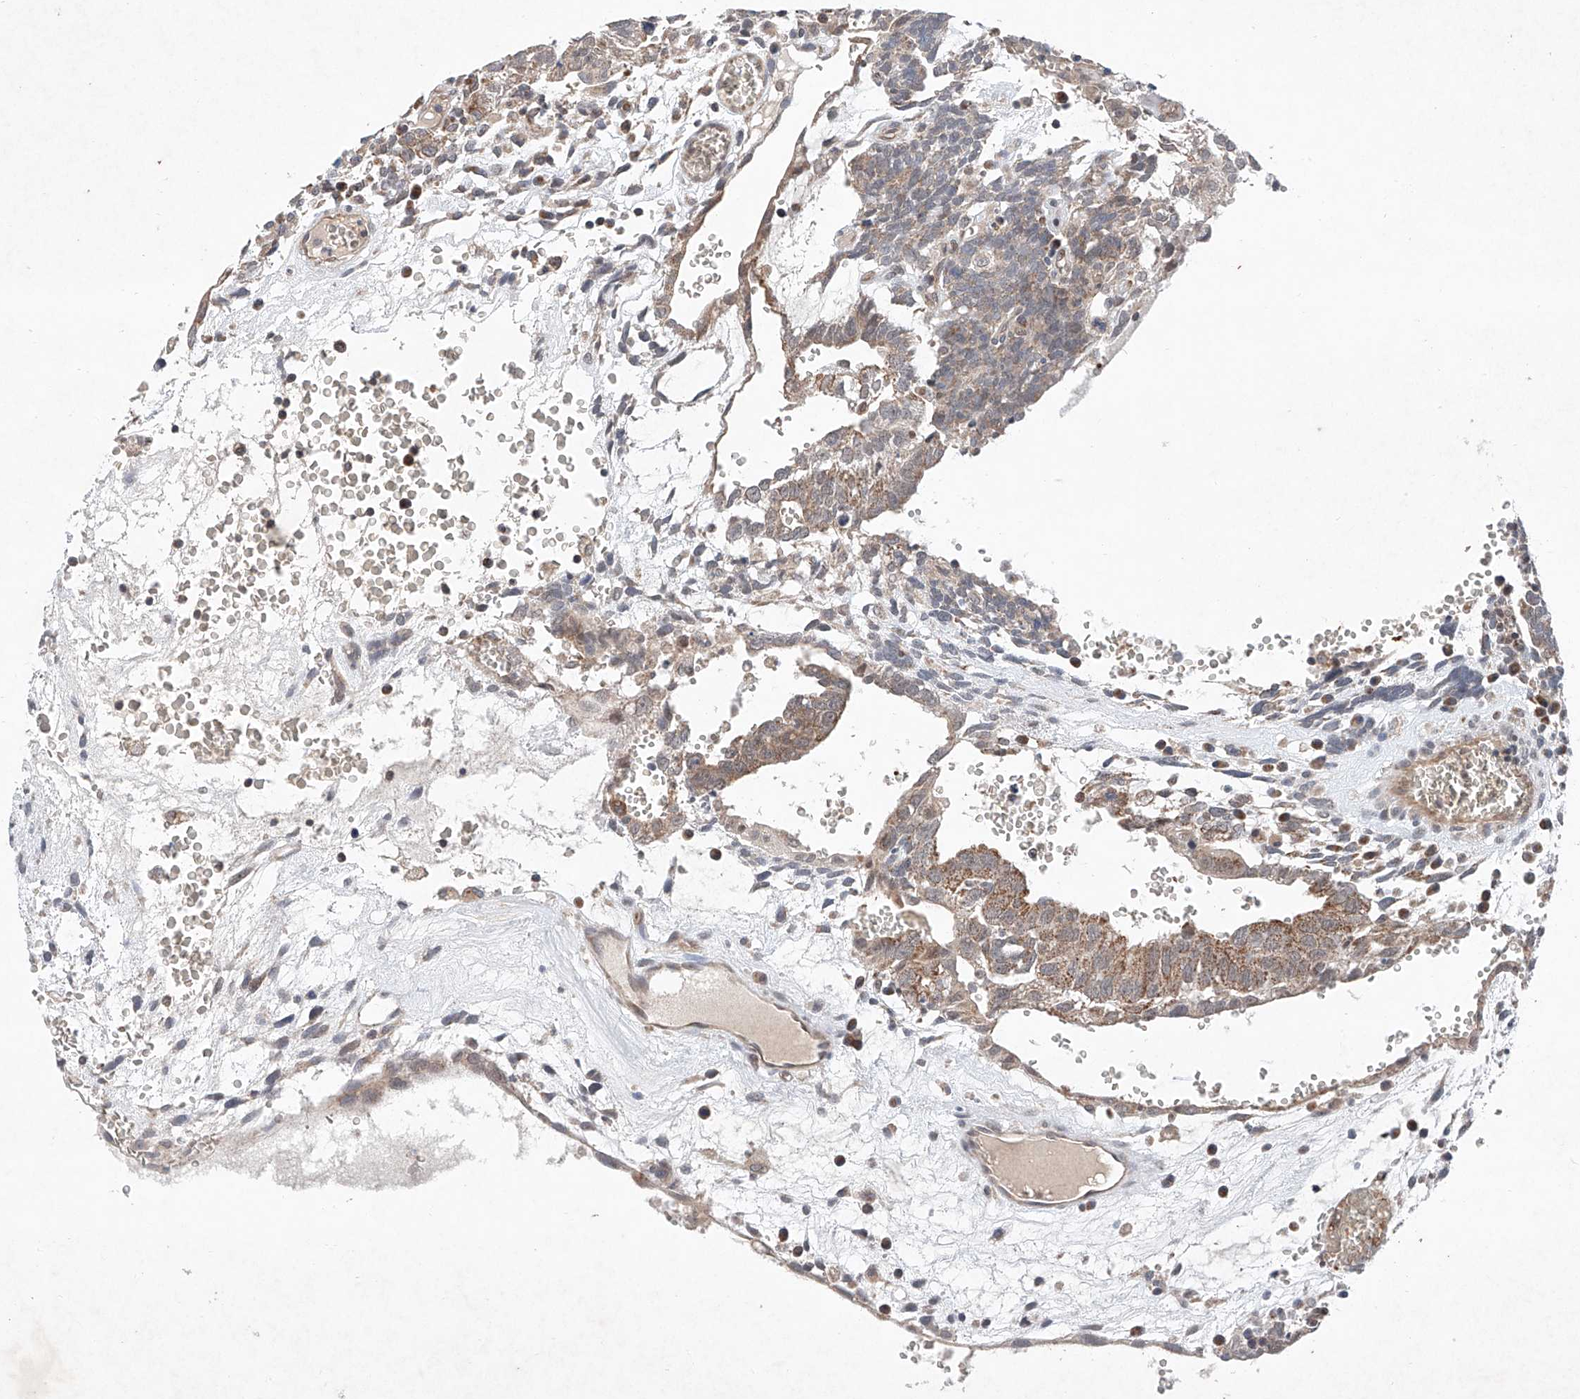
{"staining": {"intensity": "moderate", "quantity": ">75%", "location": "cytoplasmic/membranous"}, "tissue": "testis cancer", "cell_type": "Tumor cells", "image_type": "cancer", "snomed": [{"axis": "morphology", "description": "Seminoma, NOS"}, {"axis": "morphology", "description": "Carcinoma, Embryonal, NOS"}, {"axis": "topography", "description": "Testis"}], "caption": "Testis cancer (embryonal carcinoma) was stained to show a protein in brown. There is medium levels of moderate cytoplasmic/membranous staining in approximately >75% of tumor cells.", "gene": "FASTK", "patient": {"sex": "male", "age": 52}}